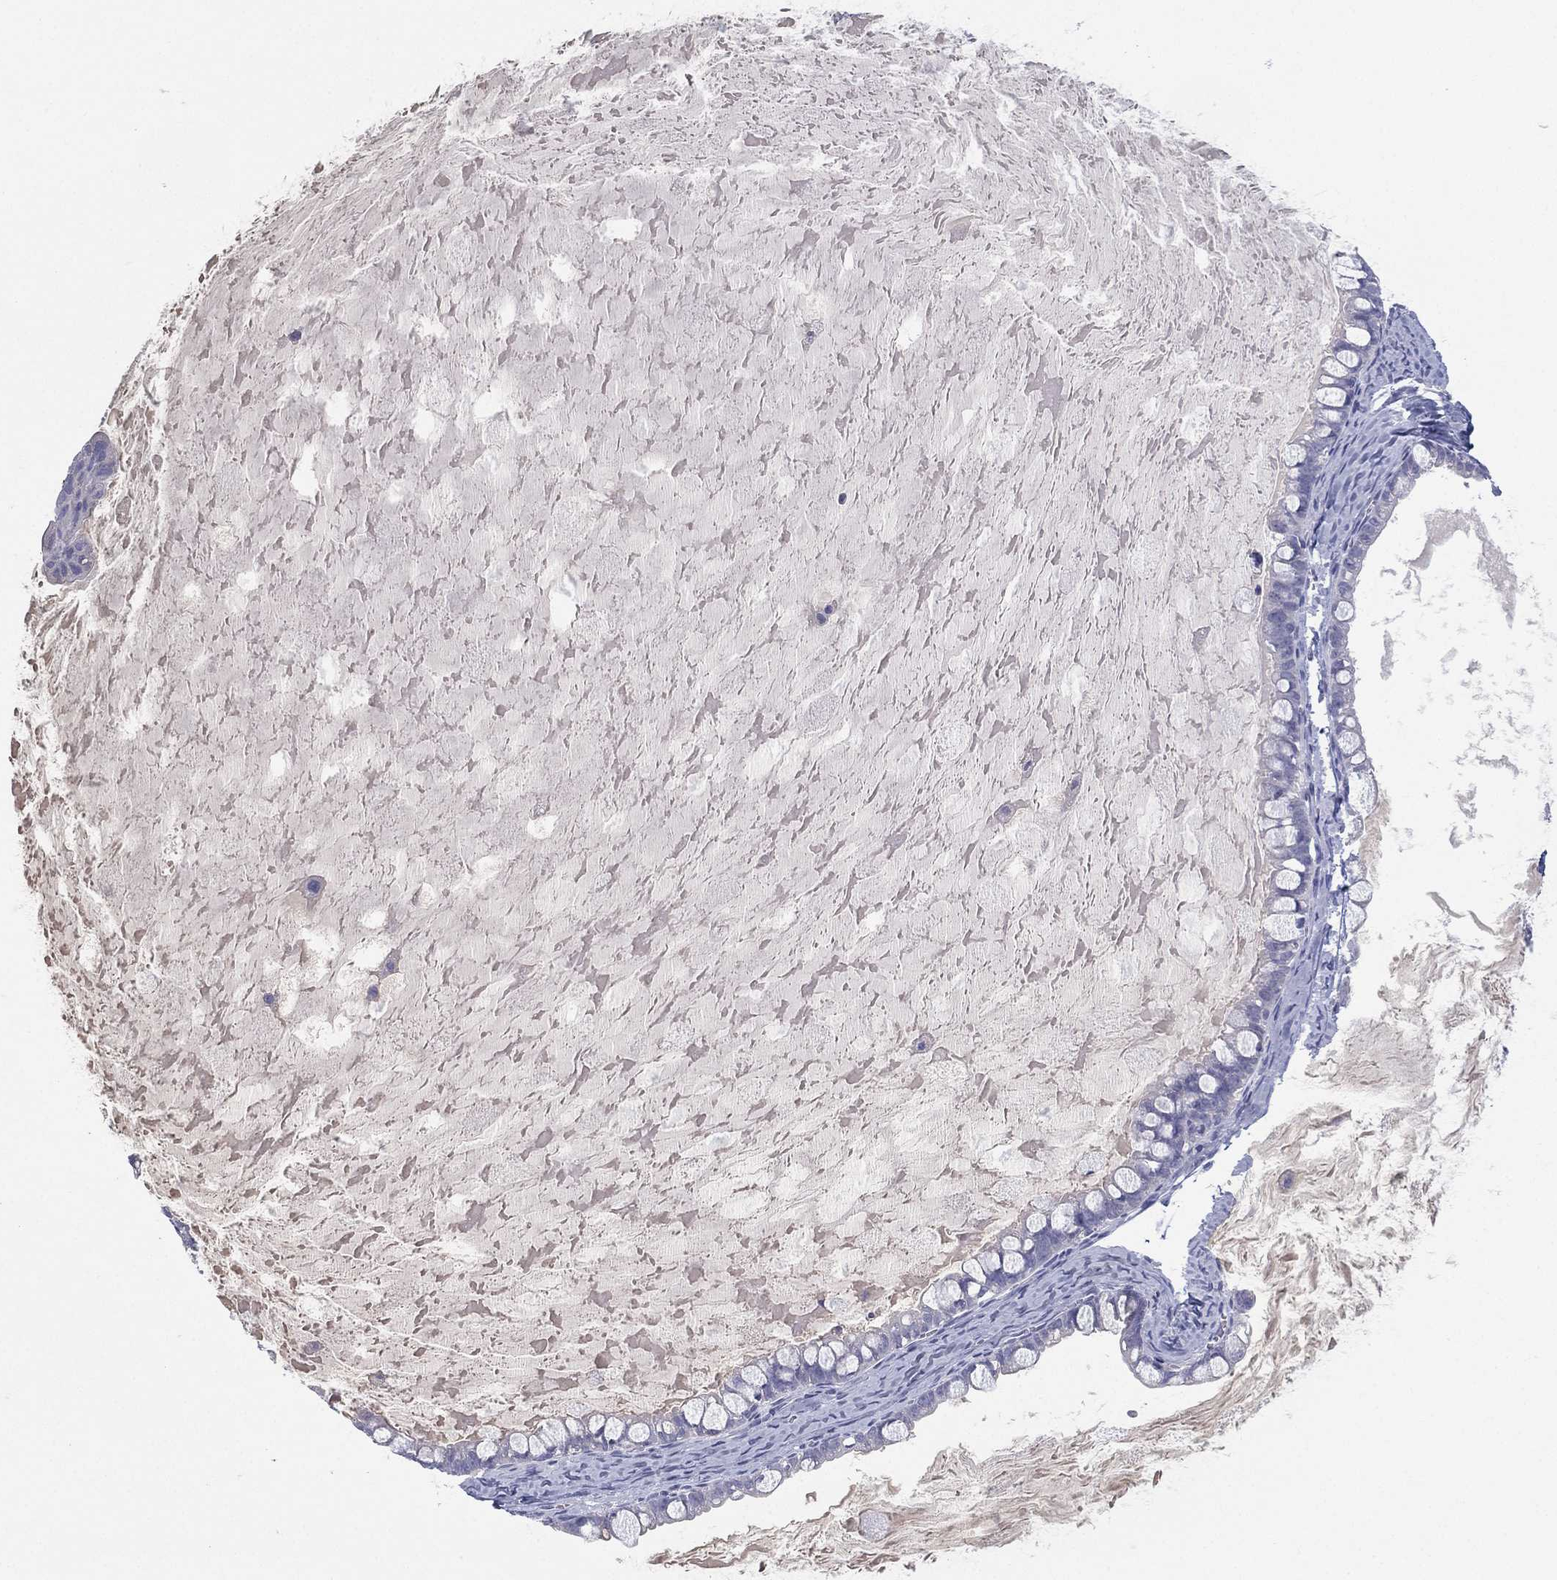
{"staining": {"intensity": "negative", "quantity": "none", "location": "none"}, "tissue": "ovarian cancer", "cell_type": "Tumor cells", "image_type": "cancer", "snomed": [{"axis": "morphology", "description": "Cystadenocarcinoma, mucinous, NOS"}, {"axis": "topography", "description": "Ovary"}], "caption": "Ovarian cancer was stained to show a protein in brown. There is no significant staining in tumor cells.", "gene": "CYP2D6", "patient": {"sex": "female", "age": 63}}